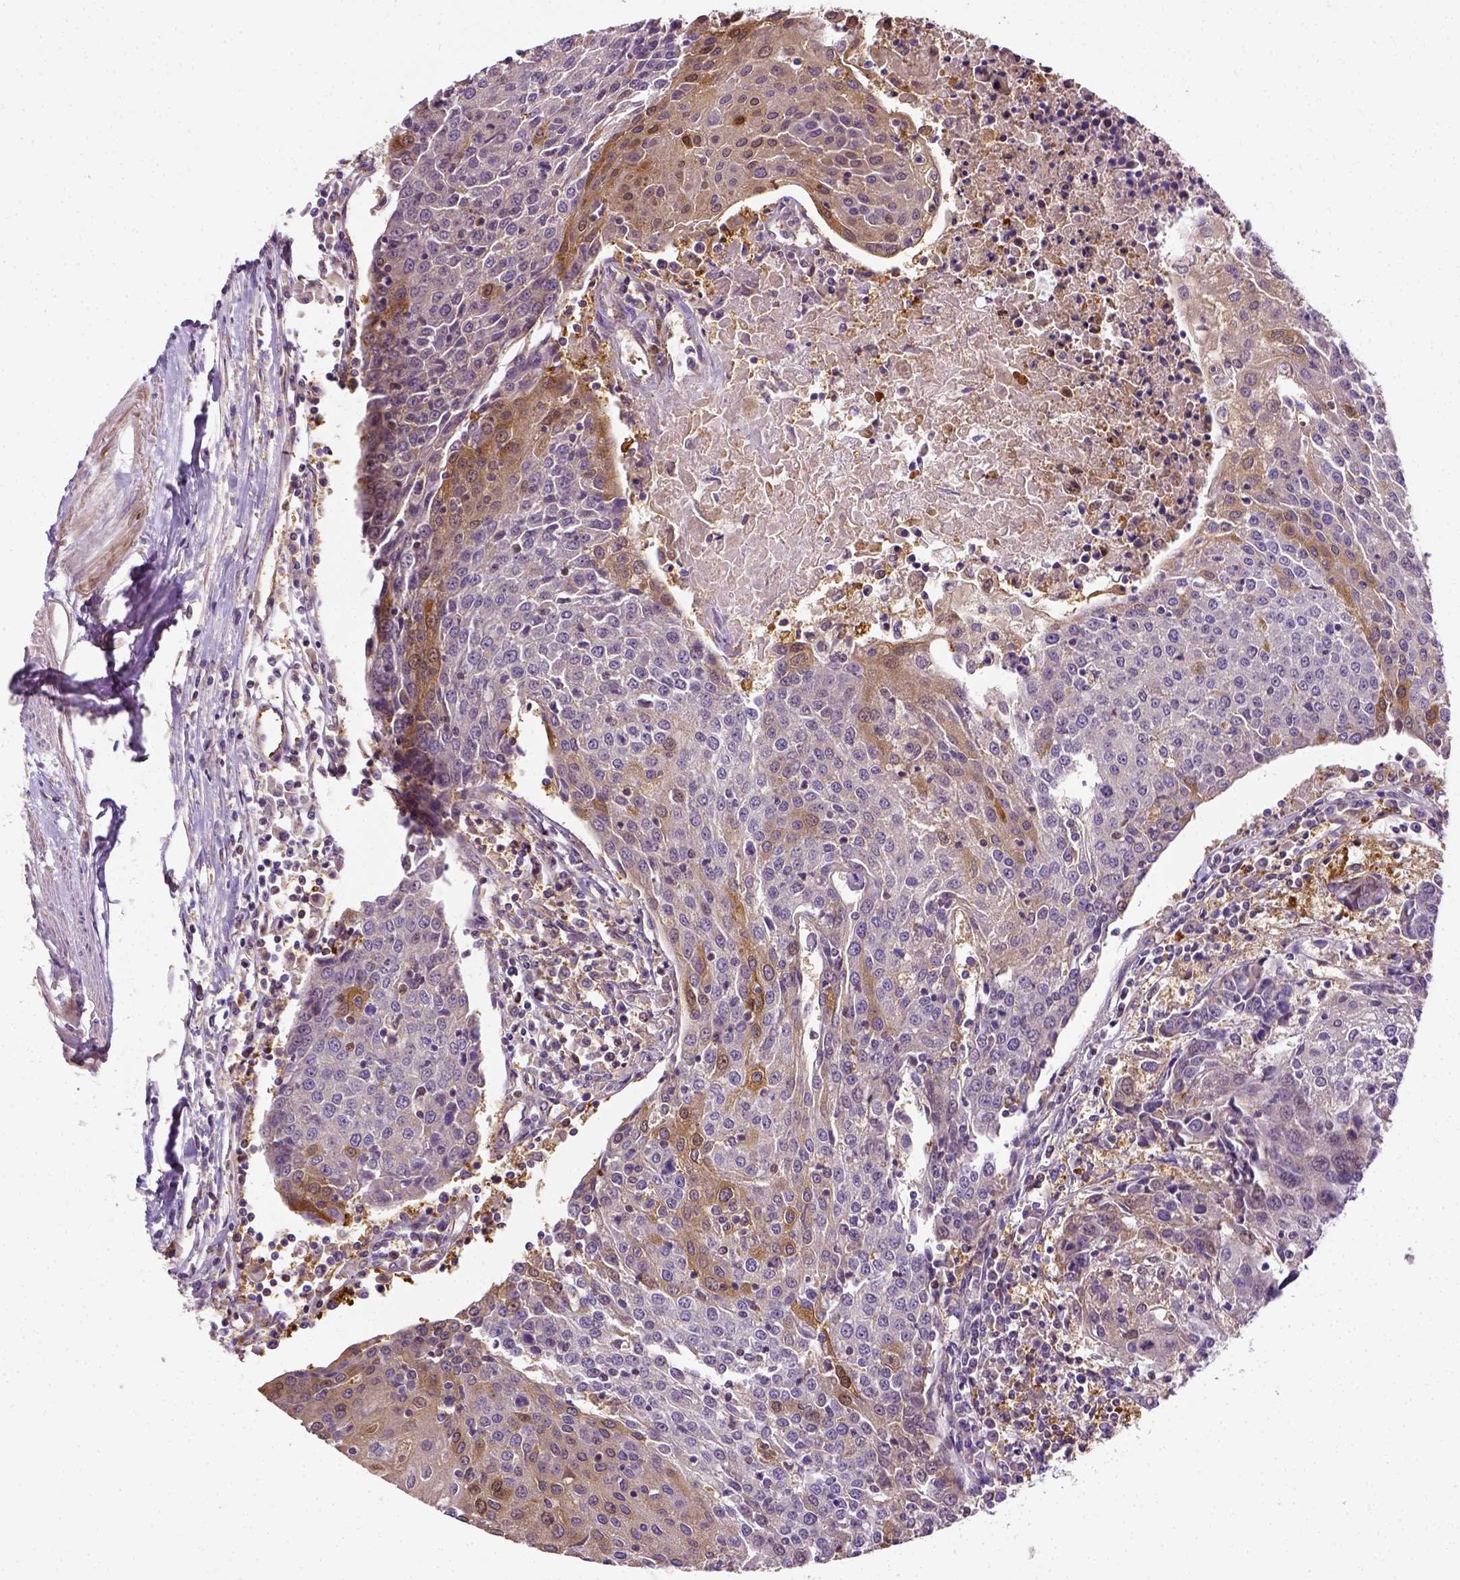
{"staining": {"intensity": "moderate", "quantity": "<25%", "location": "cytoplasmic/membranous"}, "tissue": "urothelial cancer", "cell_type": "Tumor cells", "image_type": "cancer", "snomed": [{"axis": "morphology", "description": "Urothelial carcinoma, High grade"}, {"axis": "topography", "description": "Urinary bladder"}], "caption": "The image reveals staining of urothelial cancer, revealing moderate cytoplasmic/membranous protein expression (brown color) within tumor cells.", "gene": "MATK", "patient": {"sex": "female", "age": 85}}